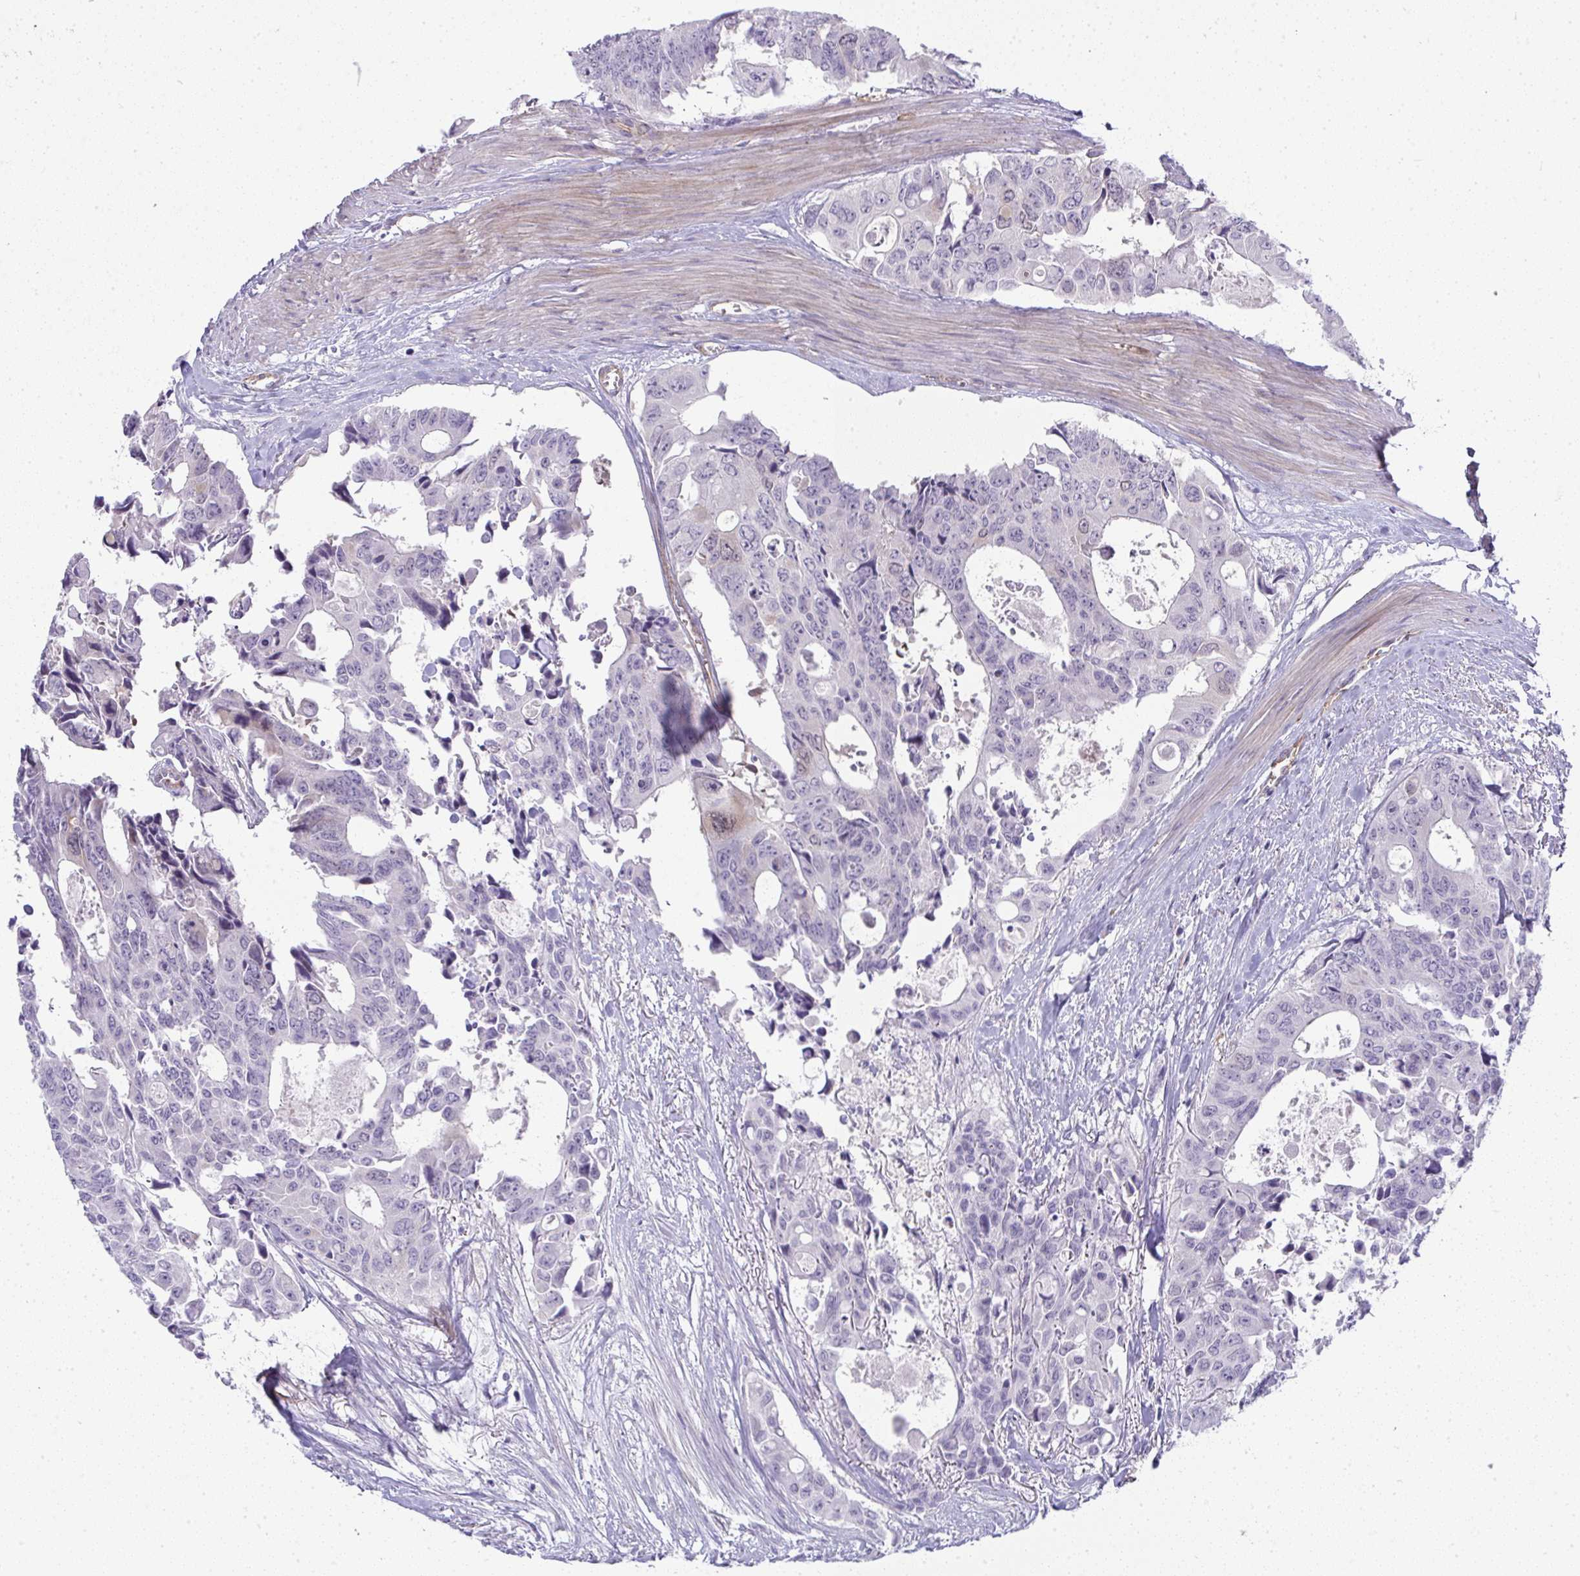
{"staining": {"intensity": "negative", "quantity": "none", "location": "none"}, "tissue": "colorectal cancer", "cell_type": "Tumor cells", "image_type": "cancer", "snomed": [{"axis": "morphology", "description": "Adenocarcinoma, NOS"}, {"axis": "topography", "description": "Rectum"}], "caption": "Histopathology image shows no protein staining in tumor cells of adenocarcinoma (colorectal) tissue.", "gene": "UBE2S", "patient": {"sex": "male", "age": 76}}